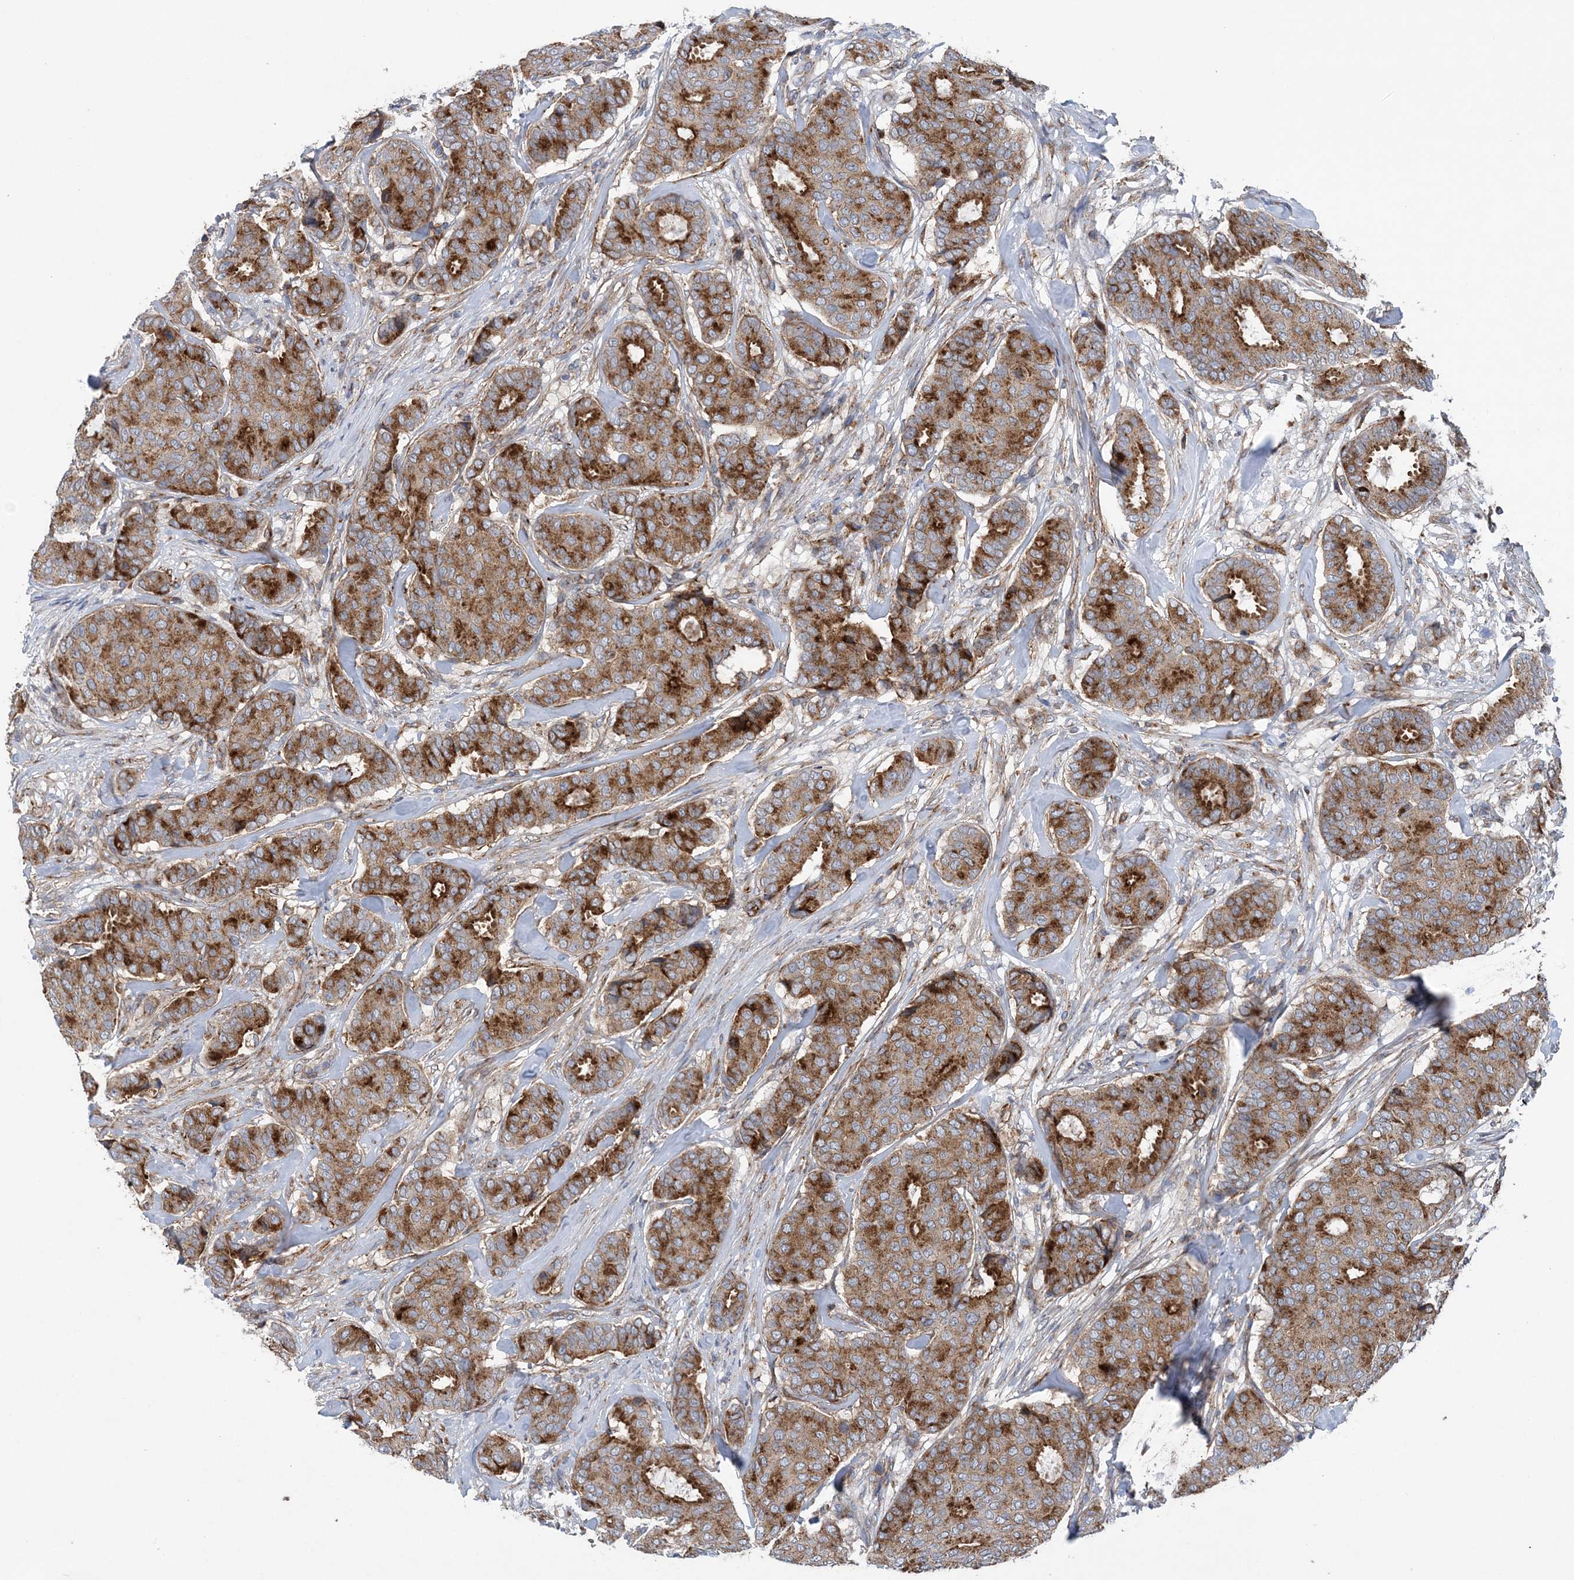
{"staining": {"intensity": "strong", "quantity": ">75%", "location": "cytoplasmic/membranous"}, "tissue": "breast cancer", "cell_type": "Tumor cells", "image_type": "cancer", "snomed": [{"axis": "morphology", "description": "Duct carcinoma"}, {"axis": "topography", "description": "Breast"}], "caption": "Immunohistochemistry (IHC) (DAB) staining of human breast invasive ductal carcinoma reveals strong cytoplasmic/membranous protein expression in approximately >75% of tumor cells. (IHC, brightfield microscopy, high magnification).", "gene": "PTTG1IP", "patient": {"sex": "female", "age": 75}}